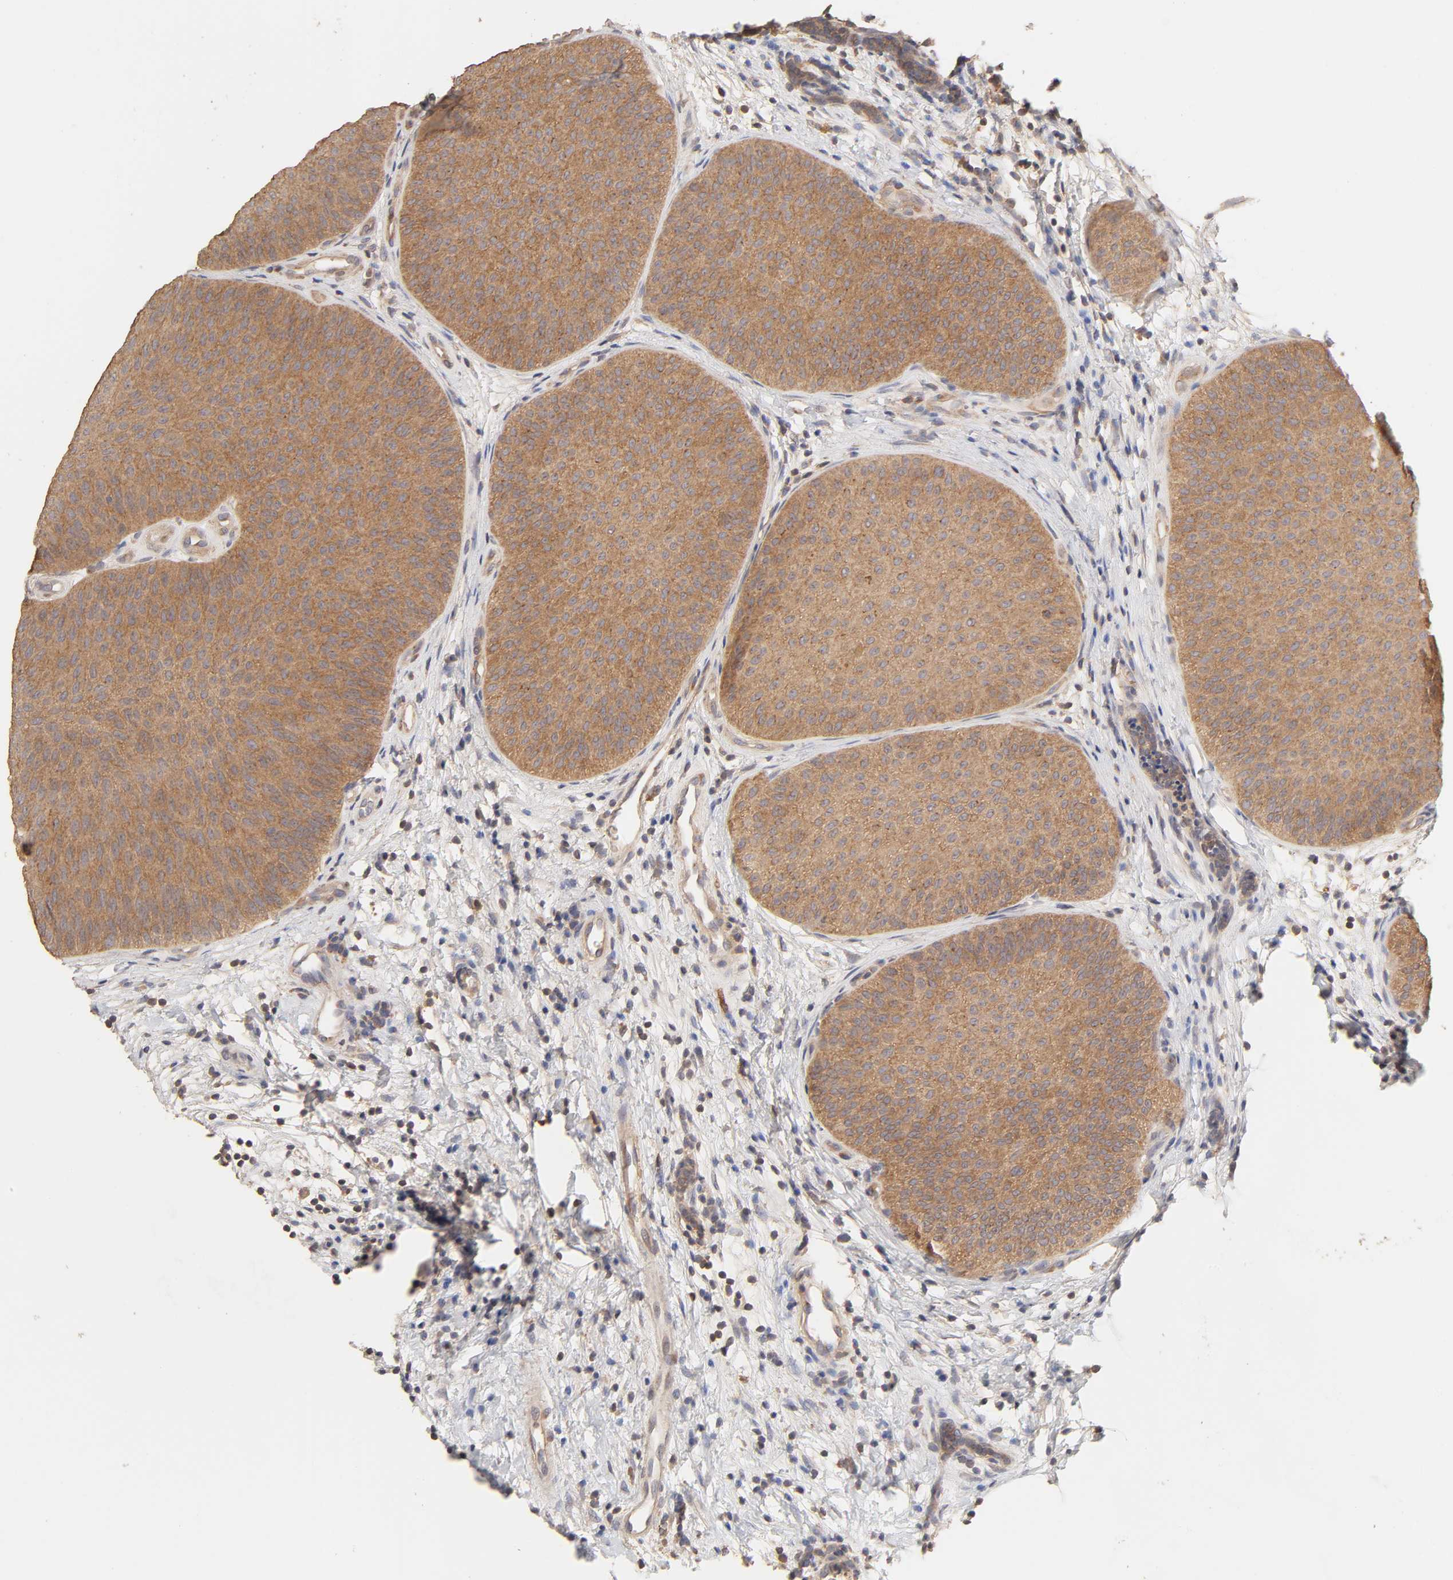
{"staining": {"intensity": "moderate", "quantity": ">75%", "location": "cytoplasmic/membranous"}, "tissue": "urothelial cancer", "cell_type": "Tumor cells", "image_type": "cancer", "snomed": [{"axis": "morphology", "description": "Urothelial carcinoma, Low grade"}, {"axis": "topography", "description": "Urinary bladder"}], "caption": "Immunohistochemical staining of human low-grade urothelial carcinoma shows medium levels of moderate cytoplasmic/membranous protein staining in about >75% of tumor cells.", "gene": "AP1G2", "patient": {"sex": "female", "age": 60}}